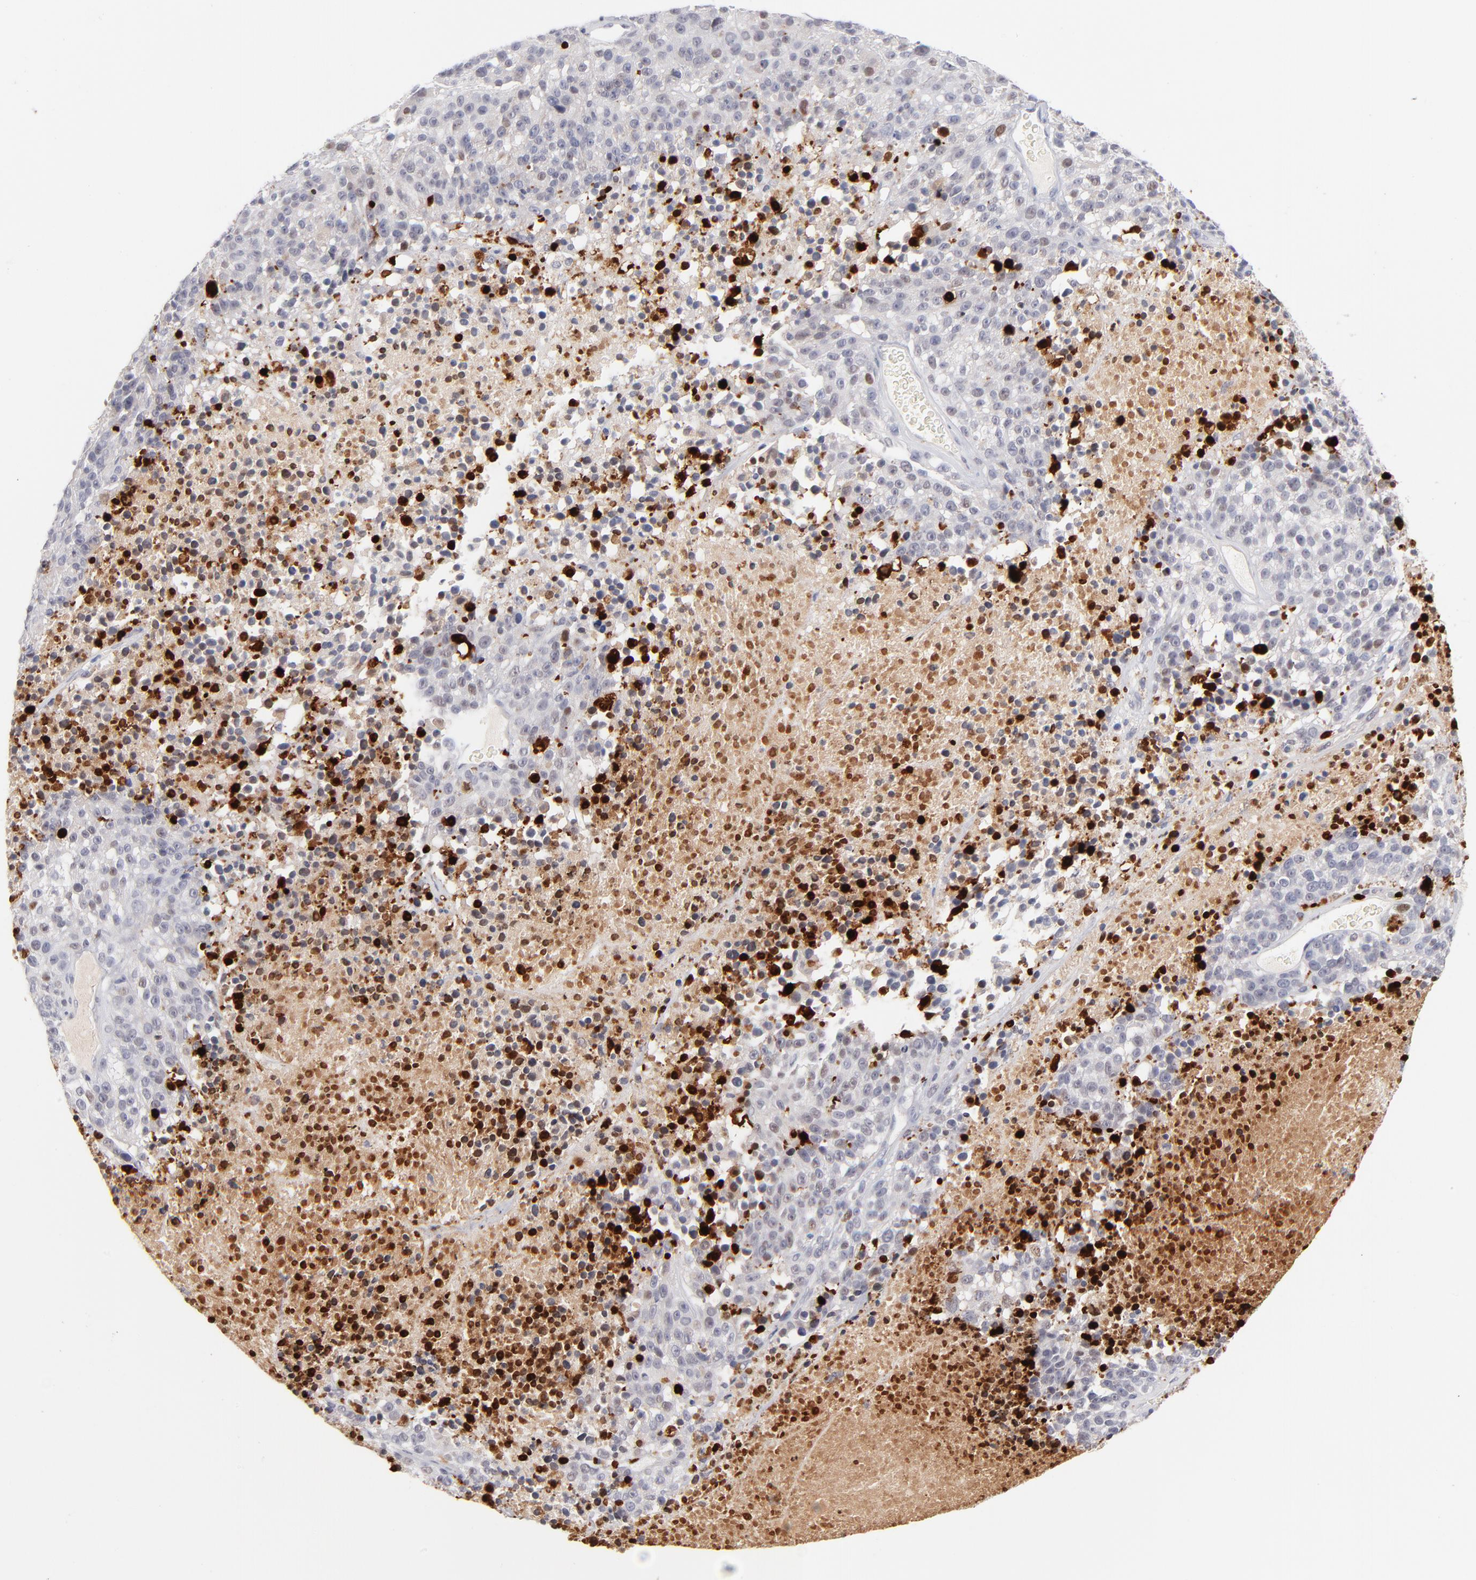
{"staining": {"intensity": "weak", "quantity": "<25%", "location": "nuclear"}, "tissue": "melanoma", "cell_type": "Tumor cells", "image_type": "cancer", "snomed": [{"axis": "morphology", "description": "Malignant melanoma, Metastatic site"}, {"axis": "topography", "description": "Cerebral cortex"}], "caption": "The photomicrograph exhibits no staining of tumor cells in melanoma.", "gene": "PARP1", "patient": {"sex": "female", "age": 52}}